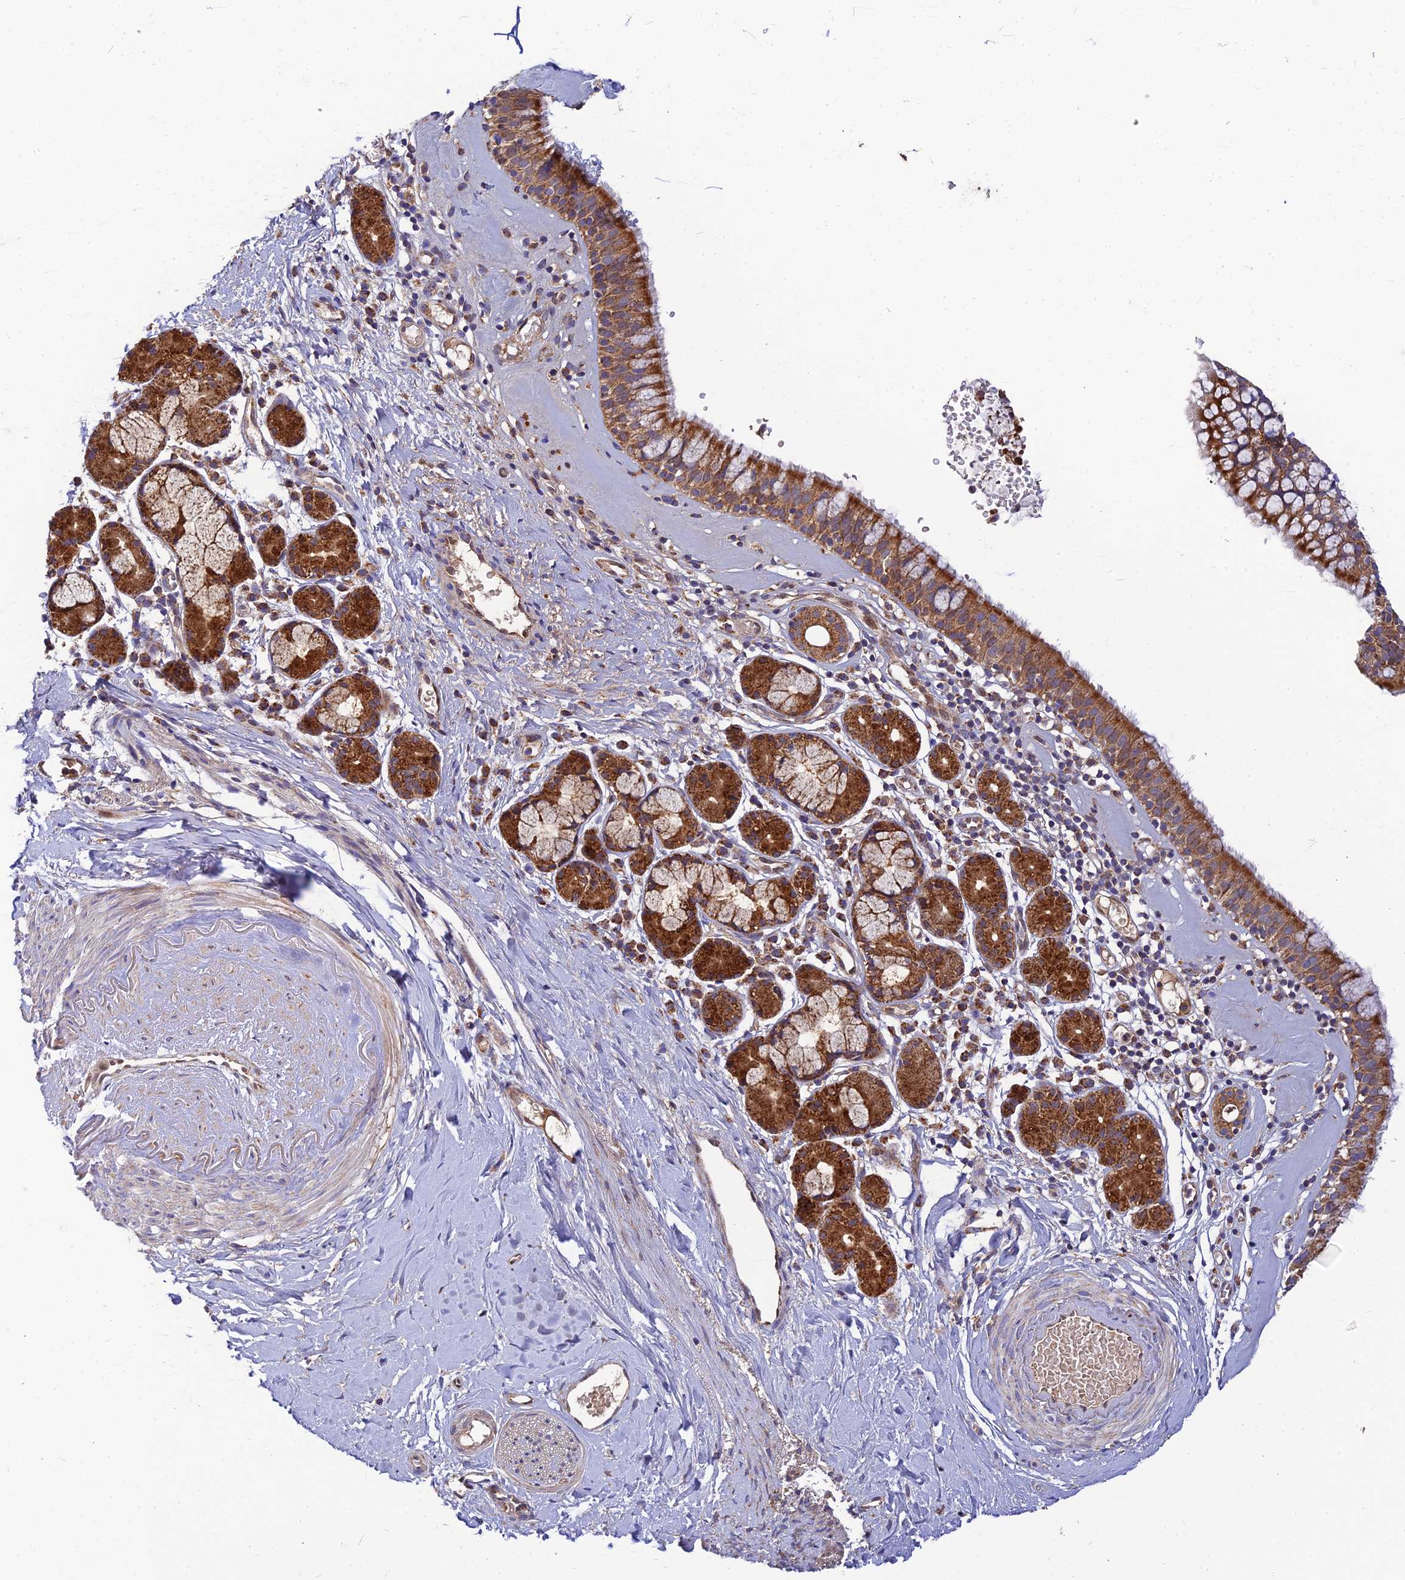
{"staining": {"intensity": "moderate", "quantity": ">75%", "location": "cytoplasmic/membranous"}, "tissue": "nasopharynx", "cell_type": "Respiratory epithelial cells", "image_type": "normal", "snomed": [{"axis": "morphology", "description": "Normal tissue, NOS"}, {"axis": "topography", "description": "Nasopharynx"}], "caption": "Immunohistochemistry (IHC) photomicrograph of benign human nasopharynx stained for a protein (brown), which exhibits medium levels of moderate cytoplasmic/membranous positivity in approximately >75% of respiratory epithelial cells.", "gene": "PODNL1", "patient": {"sex": "male", "age": 82}}